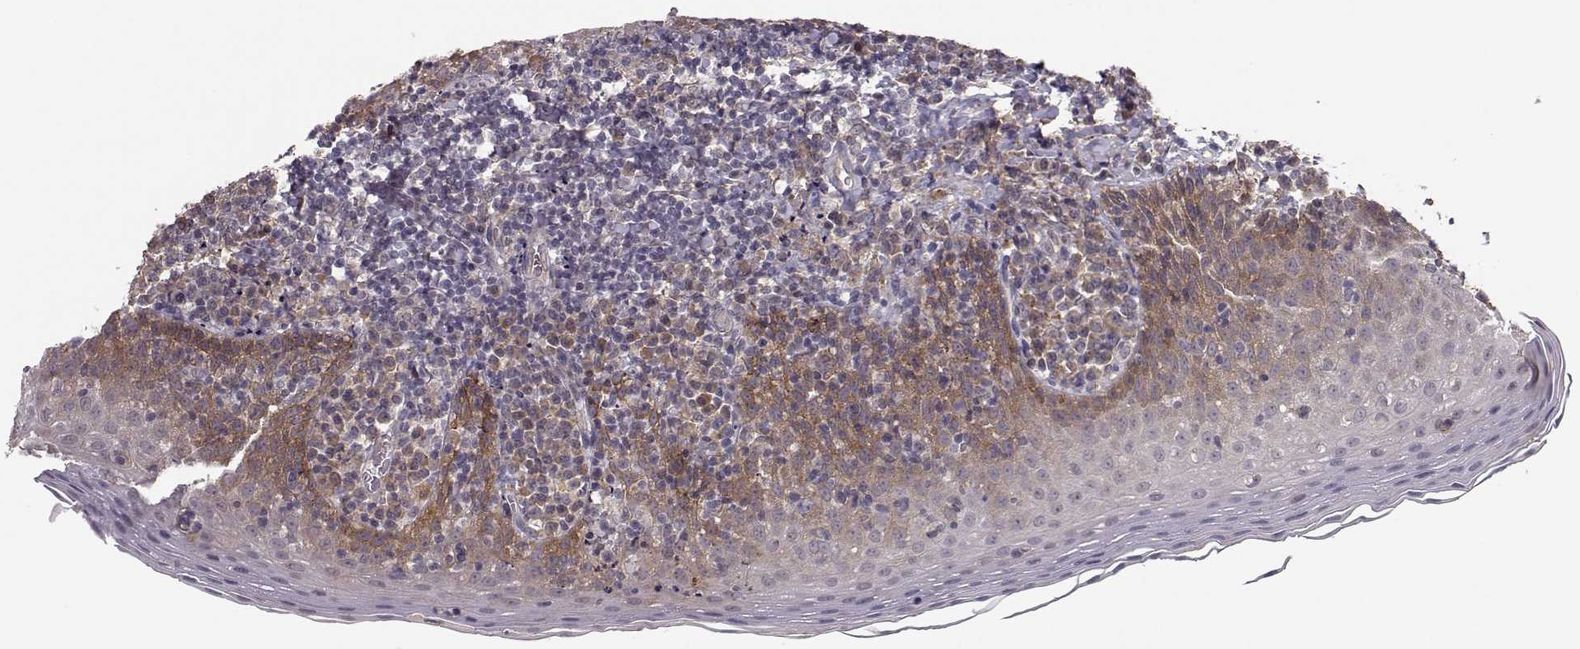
{"staining": {"intensity": "weak", "quantity": "<25%", "location": "cytoplasmic/membranous"}, "tissue": "tonsil", "cell_type": "Germinal center cells", "image_type": "normal", "snomed": [{"axis": "morphology", "description": "Normal tissue, NOS"}, {"axis": "morphology", "description": "Inflammation, NOS"}, {"axis": "topography", "description": "Tonsil"}], "caption": "A photomicrograph of tonsil stained for a protein reveals no brown staining in germinal center cells.", "gene": "PLEKHG3", "patient": {"sex": "female", "age": 31}}